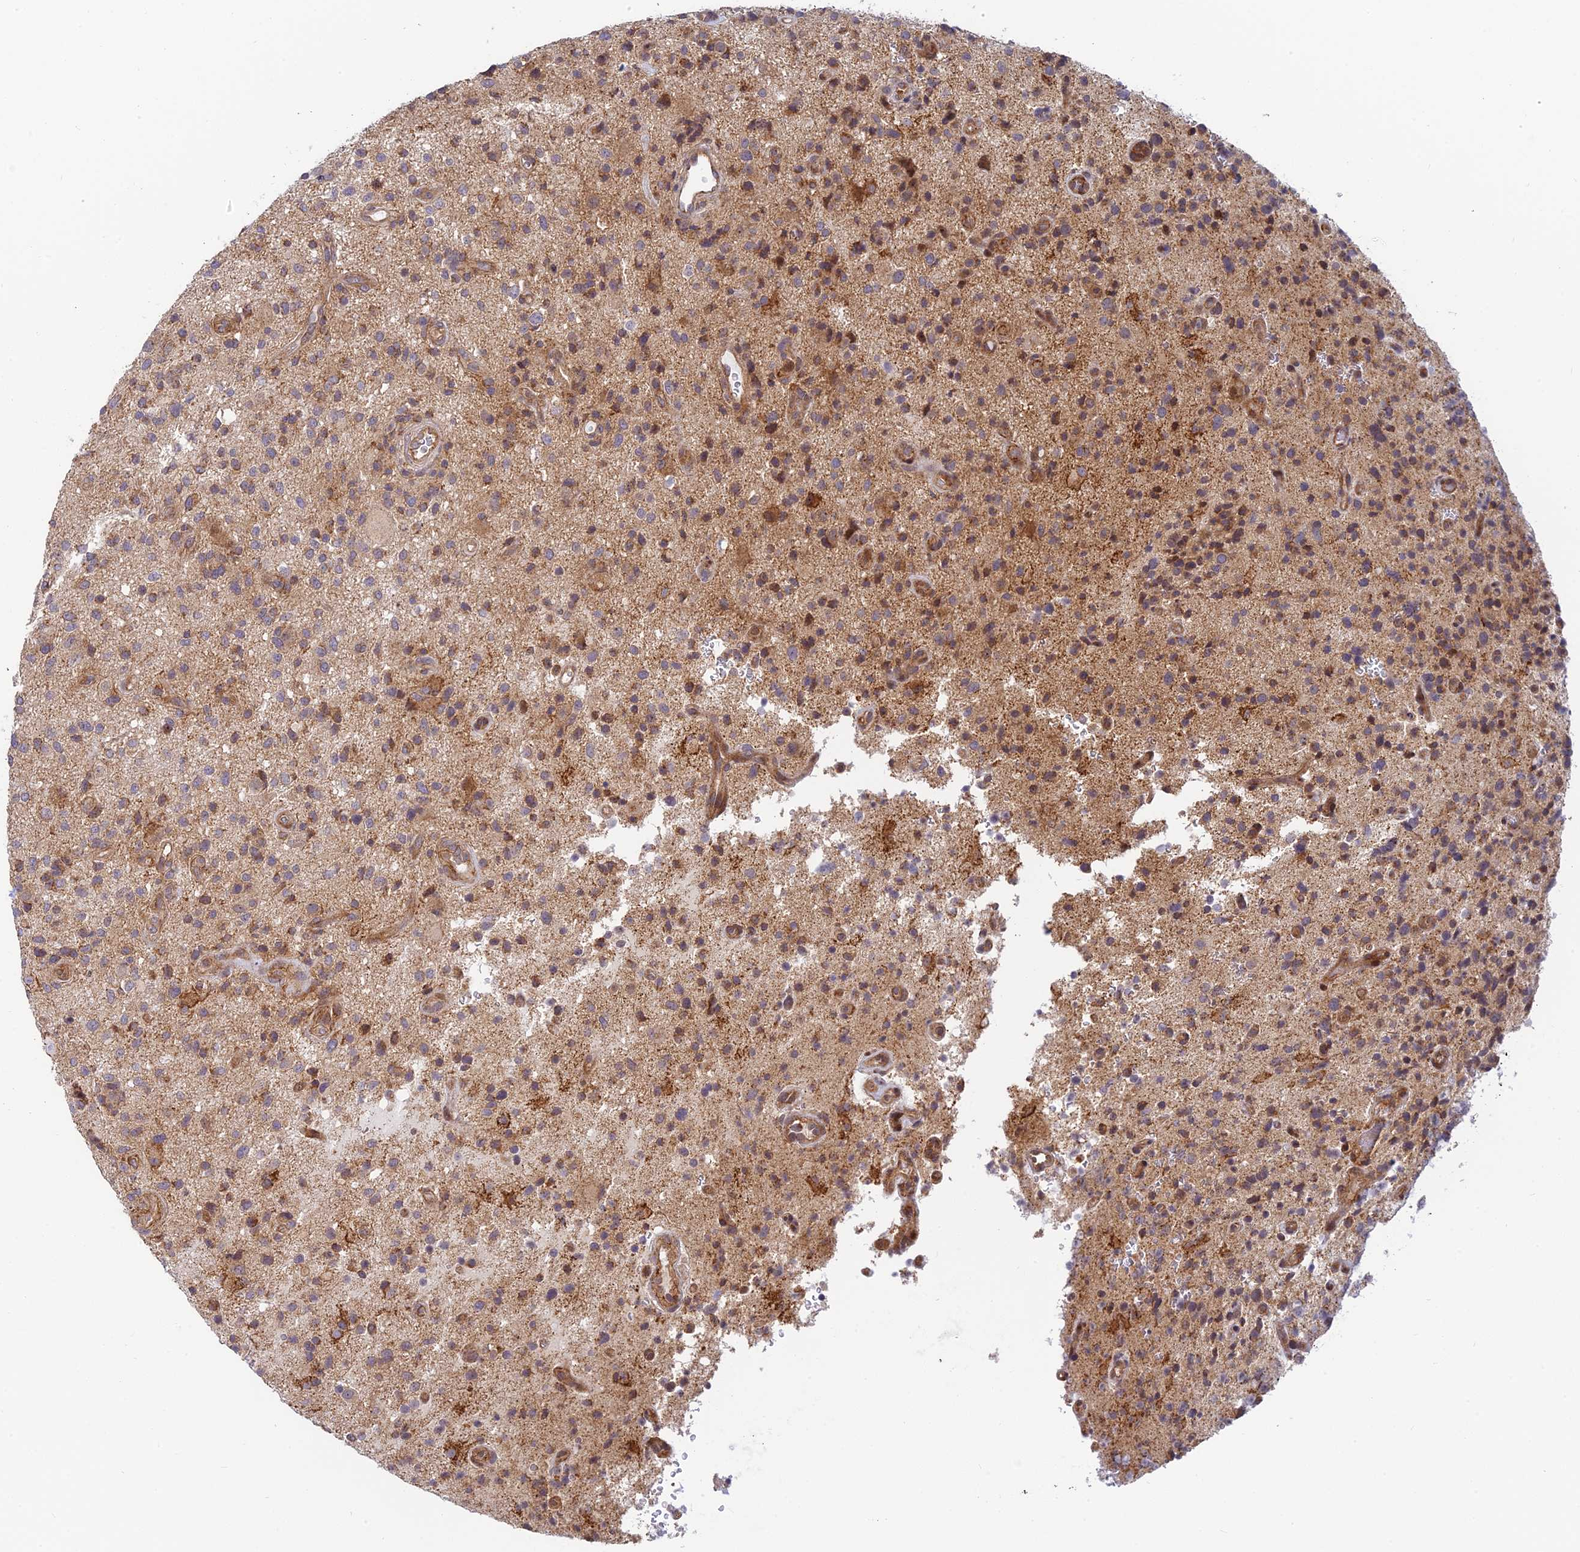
{"staining": {"intensity": "moderate", "quantity": ">75%", "location": "cytoplasmic/membranous"}, "tissue": "glioma", "cell_type": "Tumor cells", "image_type": "cancer", "snomed": [{"axis": "morphology", "description": "Glioma, malignant, High grade"}, {"axis": "topography", "description": "Brain"}], "caption": "The micrograph displays immunohistochemical staining of high-grade glioma (malignant). There is moderate cytoplasmic/membranous positivity is appreciated in about >75% of tumor cells.", "gene": "HOOK2", "patient": {"sex": "male", "age": 47}}